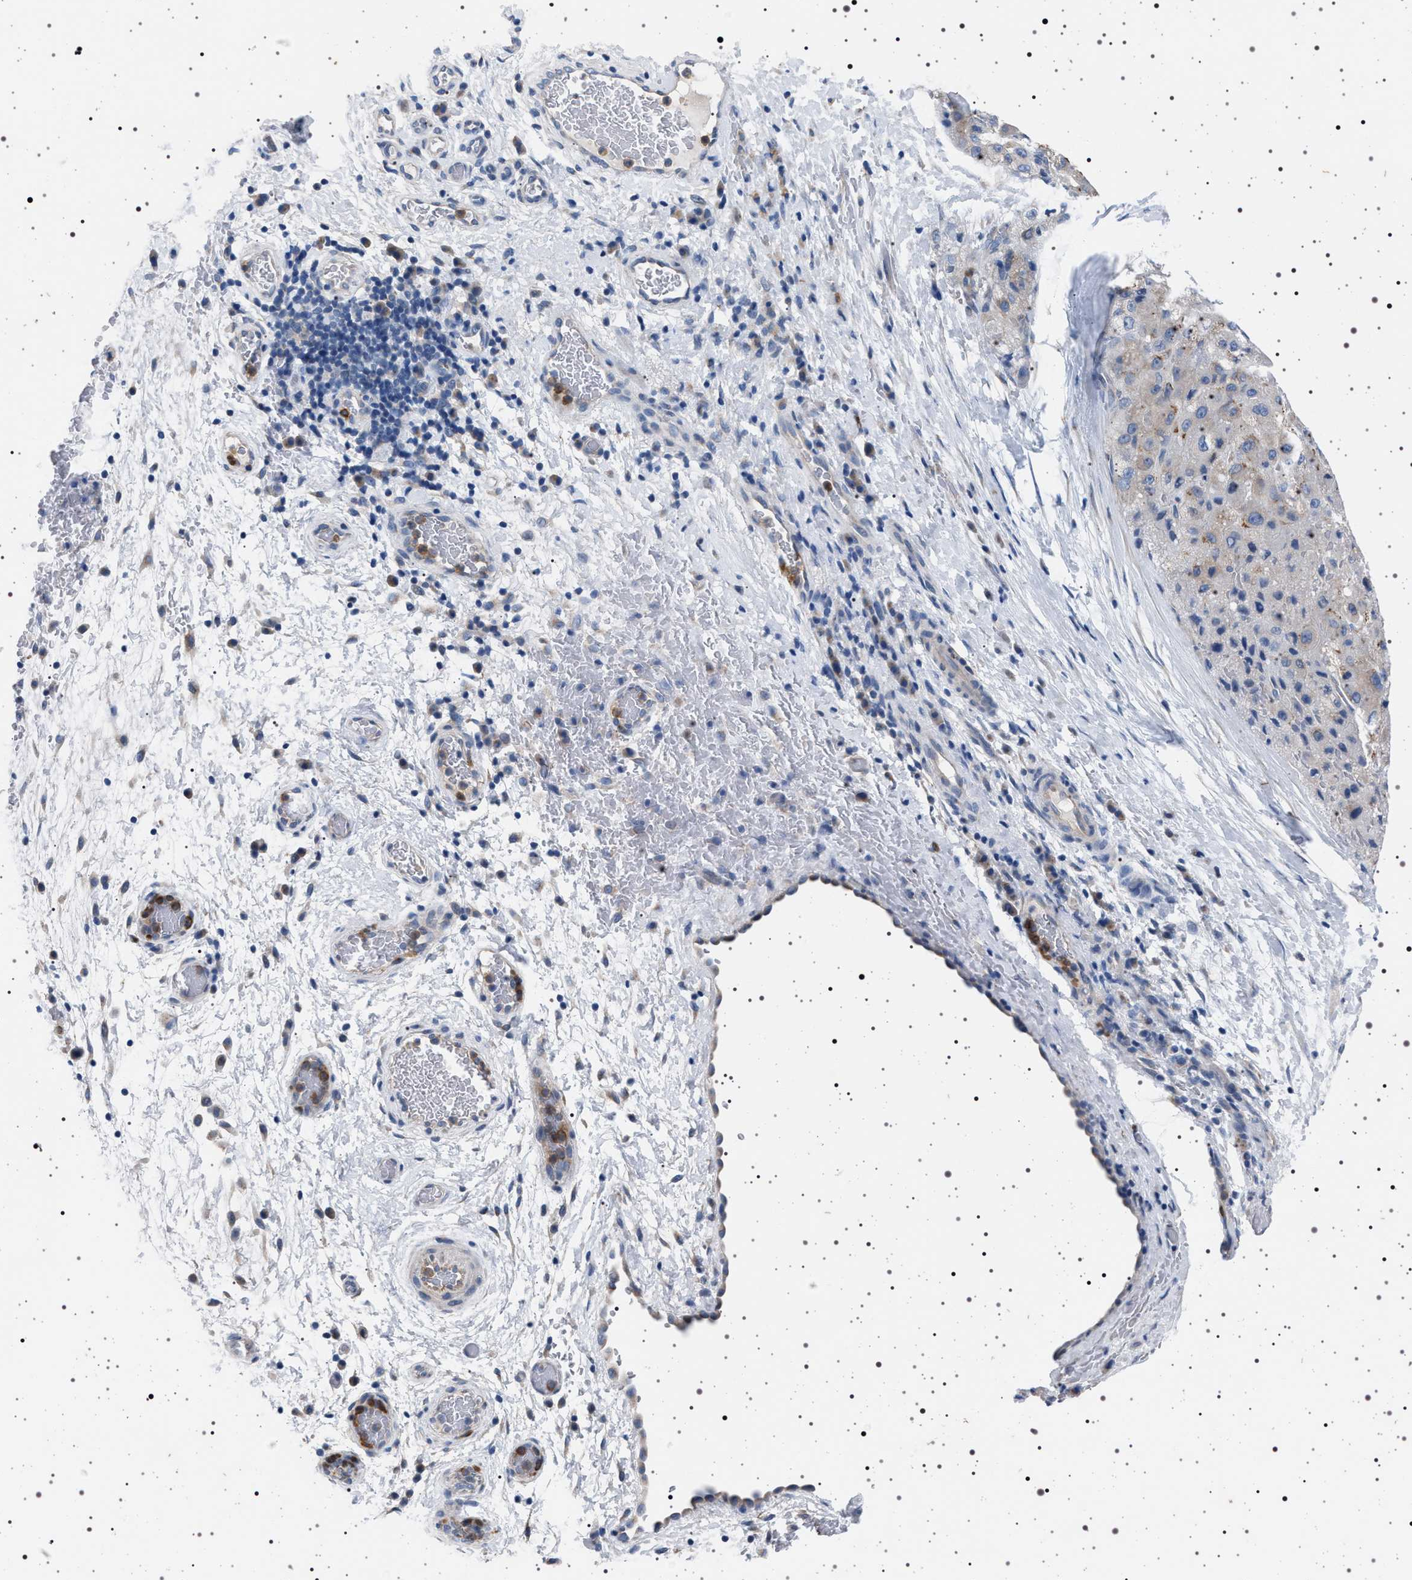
{"staining": {"intensity": "weak", "quantity": "<25%", "location": "cytoplasmic/membranous"}, "tissue": "liver cancer", "cell_type": "Tumor cells", "image_type": "cancer", "snomed": [{"axis": "morphology", "description": "Carcinoma, Hepatocellular, NOS"}, {"axis": "topography", "description": "Liver"}], "caption": "Image shows no protein expression in tumor cells of hepatocellular carcinoma (liver) tissue.", "gene": "NAT9", "patient": {"sex": "male", "age": 80}}